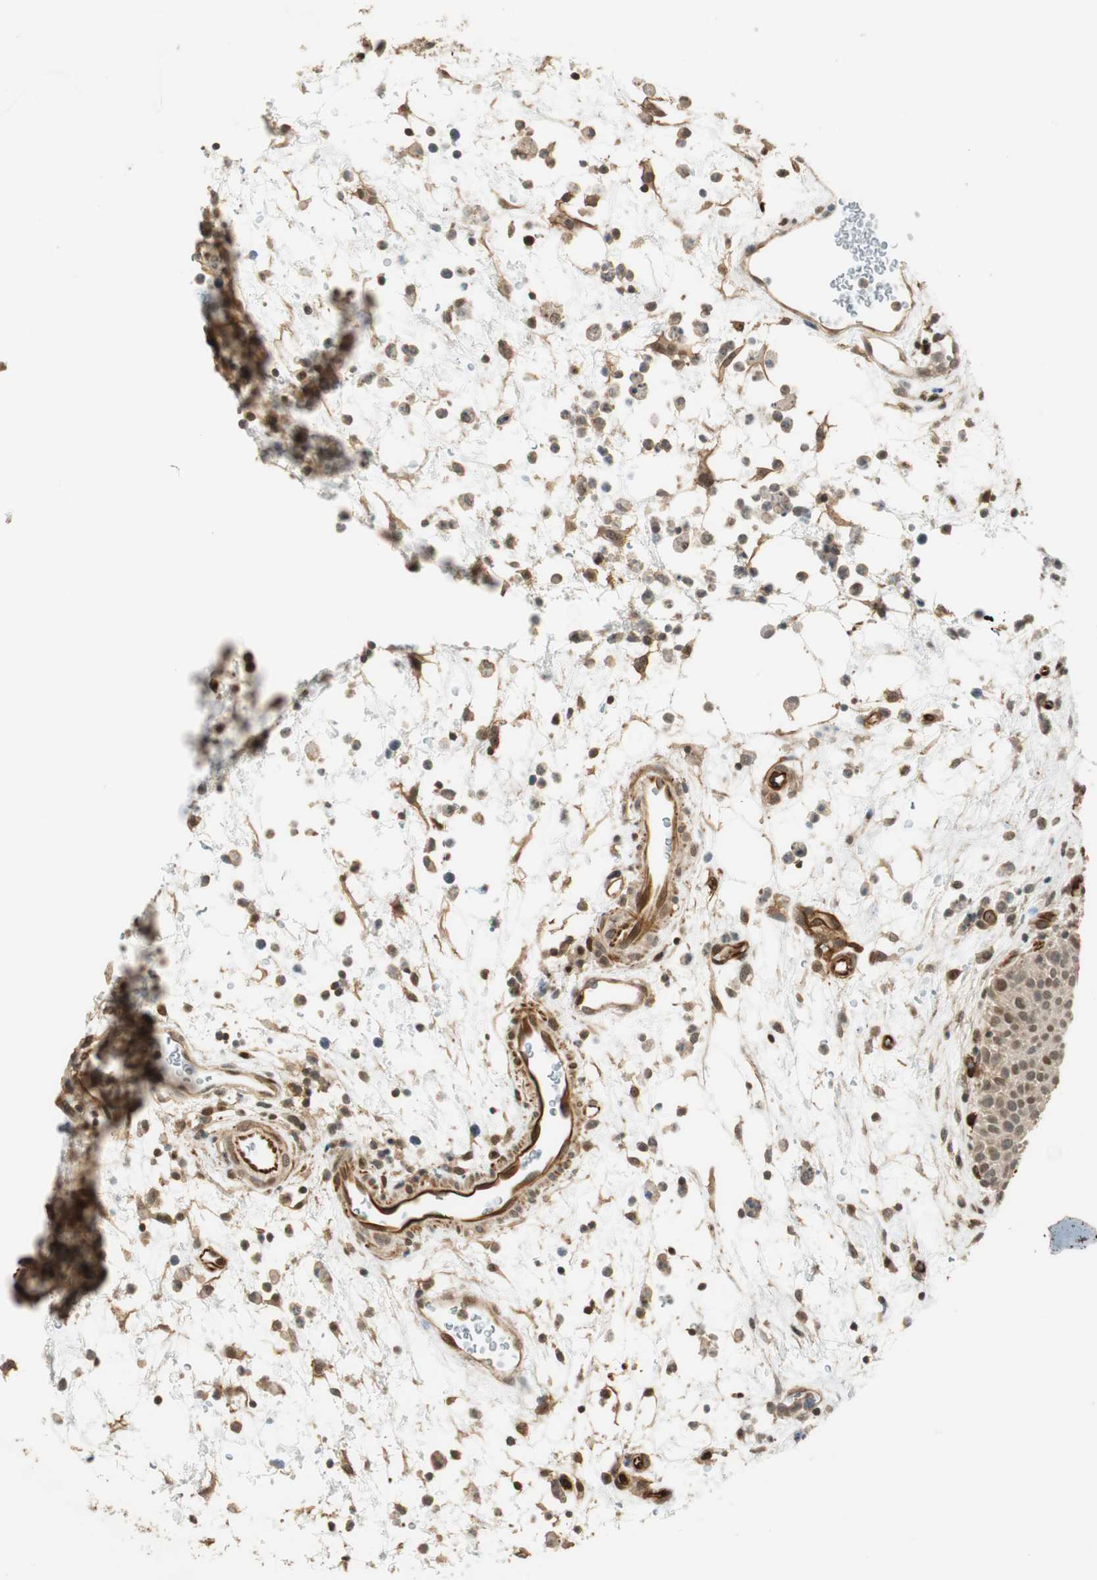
{"staining": {"intensity": "moderate", "quantity": "<25%", "location": "cytoplasmic/membranous,nuclear"}, "tissue": "urinary bladder", "cell_type": "Urothelial cells", "image_type": "normal", "snomed": [{"axis": "morphology", "description": "Normal tissue, NOS"}, {"axis": "morphology", "description": "Dysplasia, NOS"}, {"axis": "topography", "description": "Urinary bladder"}], "caption": "Benign urinary bladder demonstrates moderate cytoplasmic/membranous,nuclear staining in approximately <25% of urothelial cells The staining is performed using DAB brown chromogen to label protein expression. The nuclei are counter-stained blue using hematoxylin..", "gene": "NES", "patient": {"sex": "male", "age": 35}}